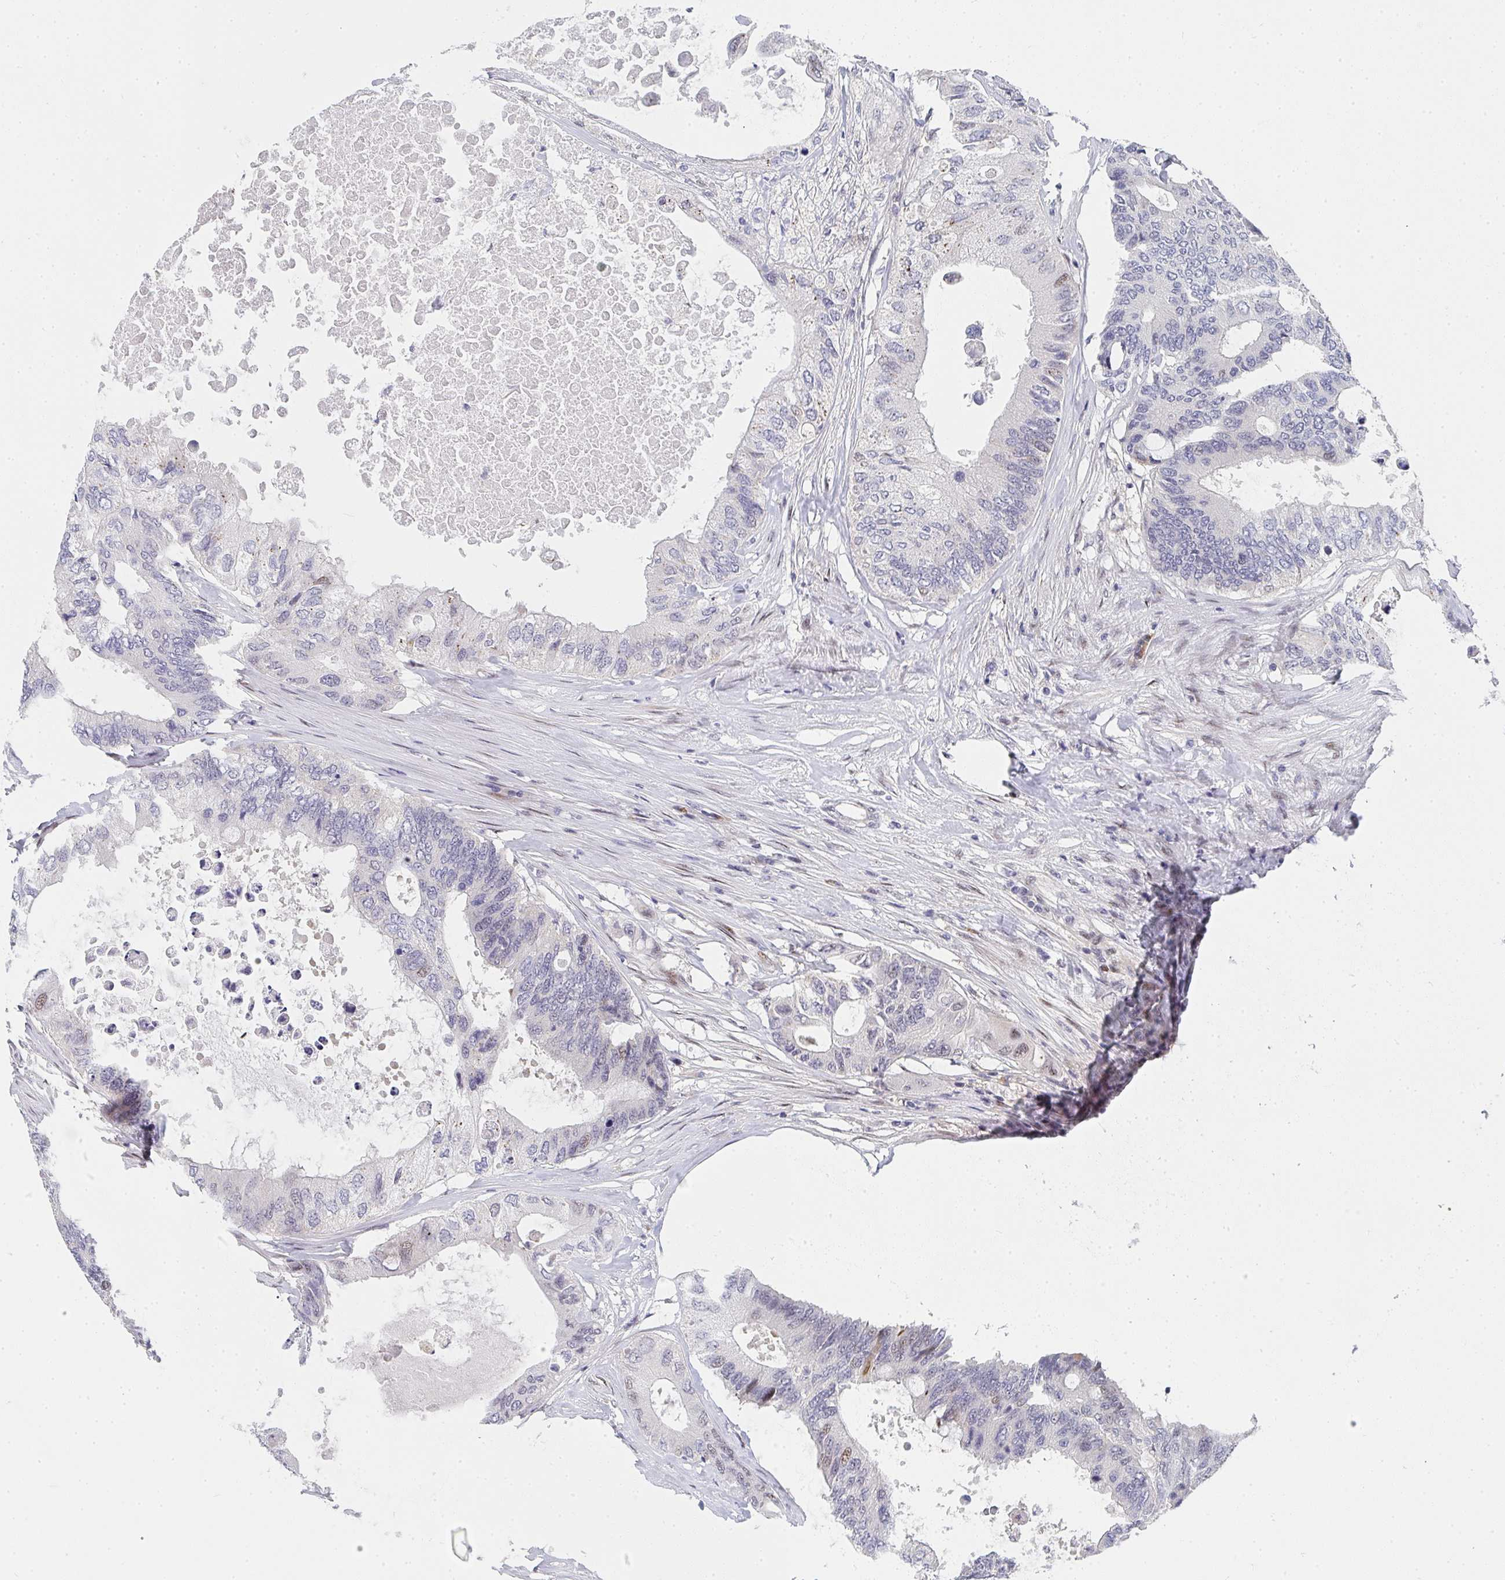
{"staining": {"intensity": "weak", "quantity": "<25%", "location": "cytoplasmic/membranous"}, "tissue": "colorectal cancer", "cell_type": "Tumor cells", "image_type": "cancer", "snomed": [{"axis": "morphology", "description": "Adenocarcinoma, NOS"}, {"axis": "topography", "description": "Colon"}], "caption": "A high-resolution image shows immunohistochemistry (IHC) staining of colorectal adenocarcinoma, which exhibits no significant expression in tumor cells. (DAB immunohistochemistry, high magnification).", "gene": "ZIC3", "patient": {"sex": "male", "age": 71}}